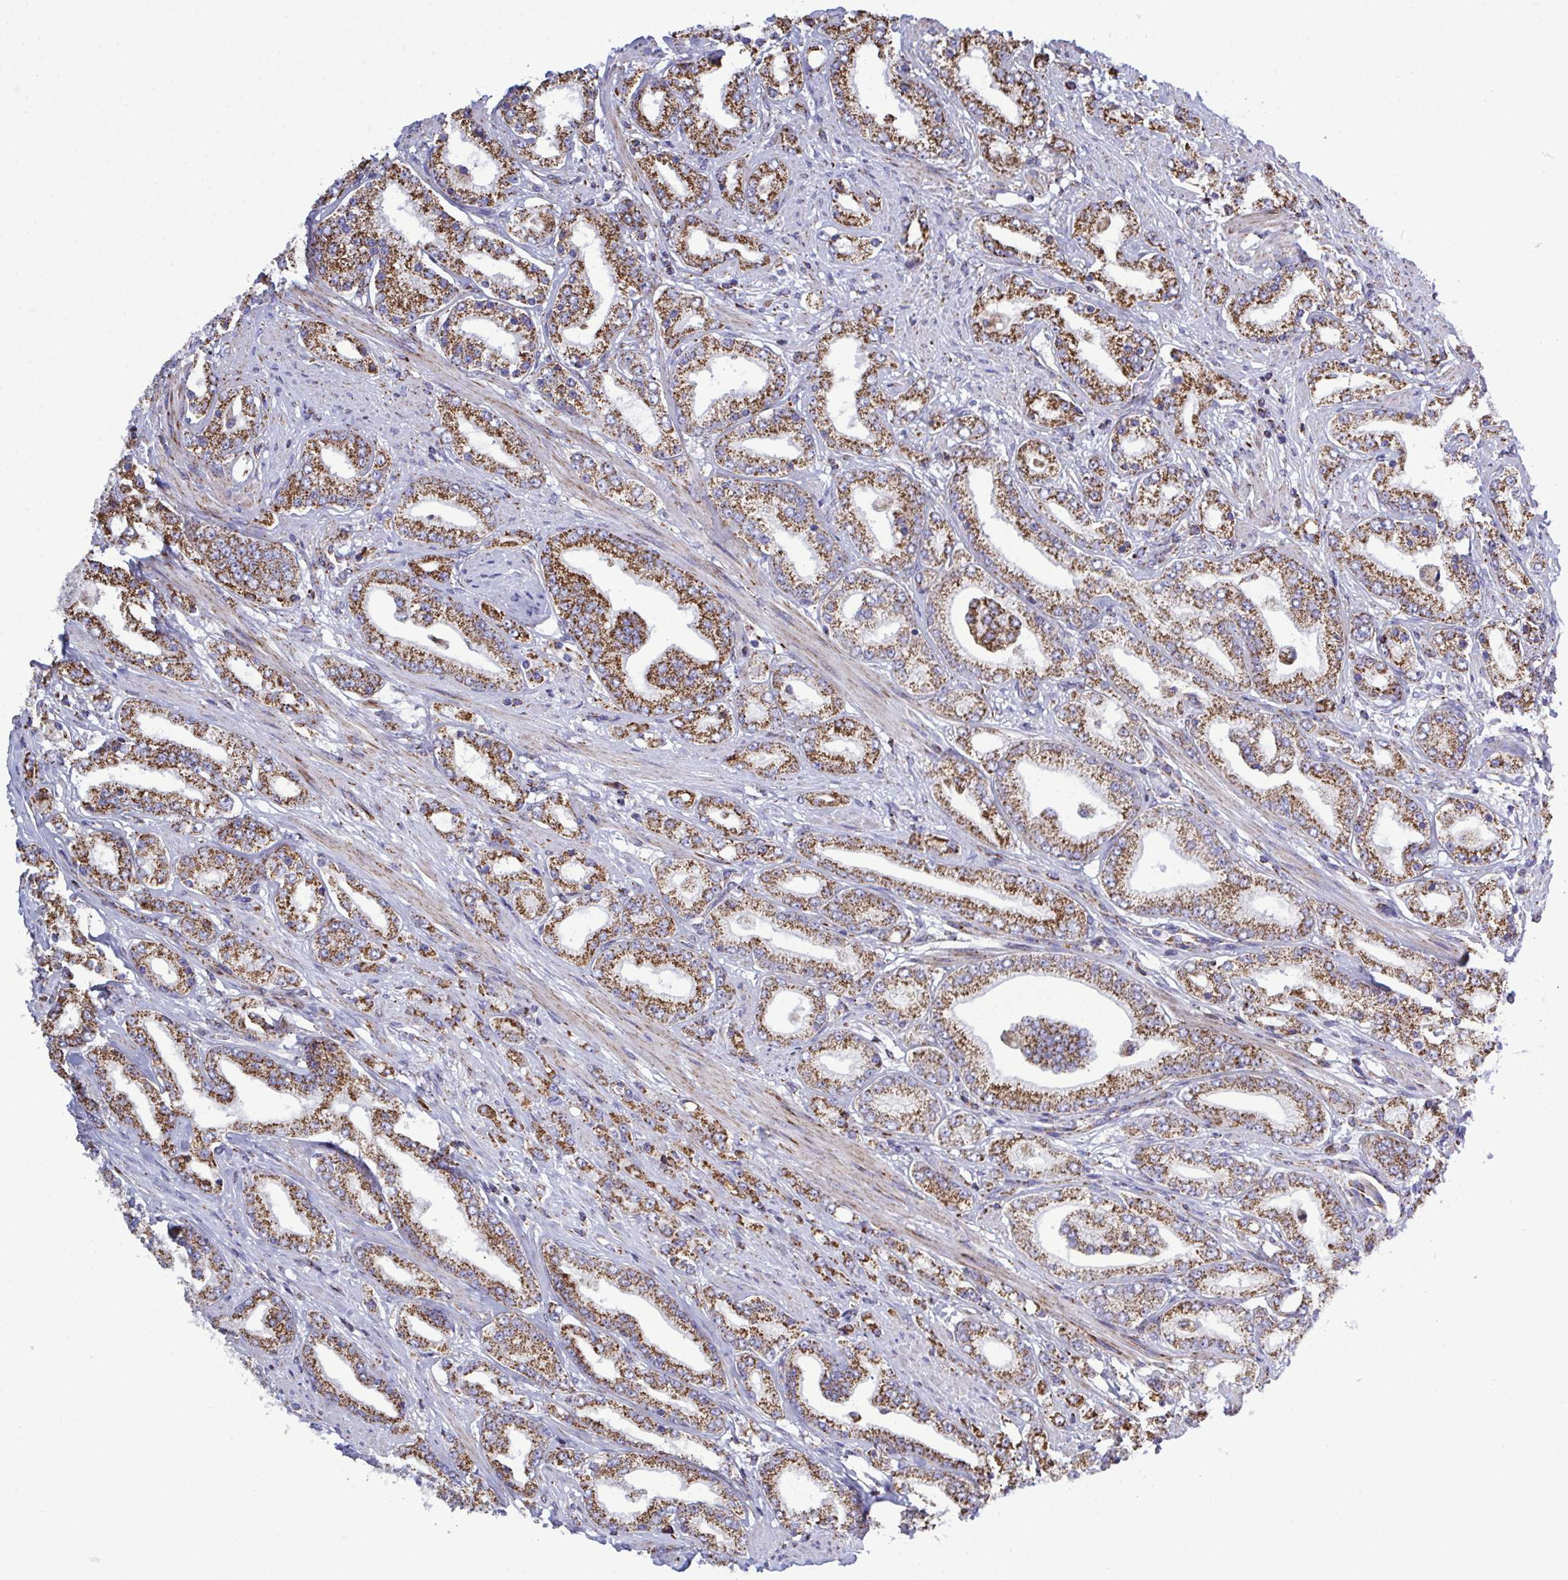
{"staining": {"intensity": "moderate", "quantity": ">75%", "location": "cytoplasmic/membranous"}, "tissue": "prostate cancer", "cell_type": "Tumor cells", "image_type": "cancer", "snomed": [{"axis": "morphology", "description": "Adenocarcinoma, High grade"}, {"axis": "topography", "description": "Prostate"}], "caption": "Human prostate high-grade adenocarcinoma stained for a protein (brown) demonstrates moderate cytoplasmic/membranous positive staining in about >75% of tumor cells.", "gene": "CSDE1", "patient": {"sex": "male", "age": 67}}